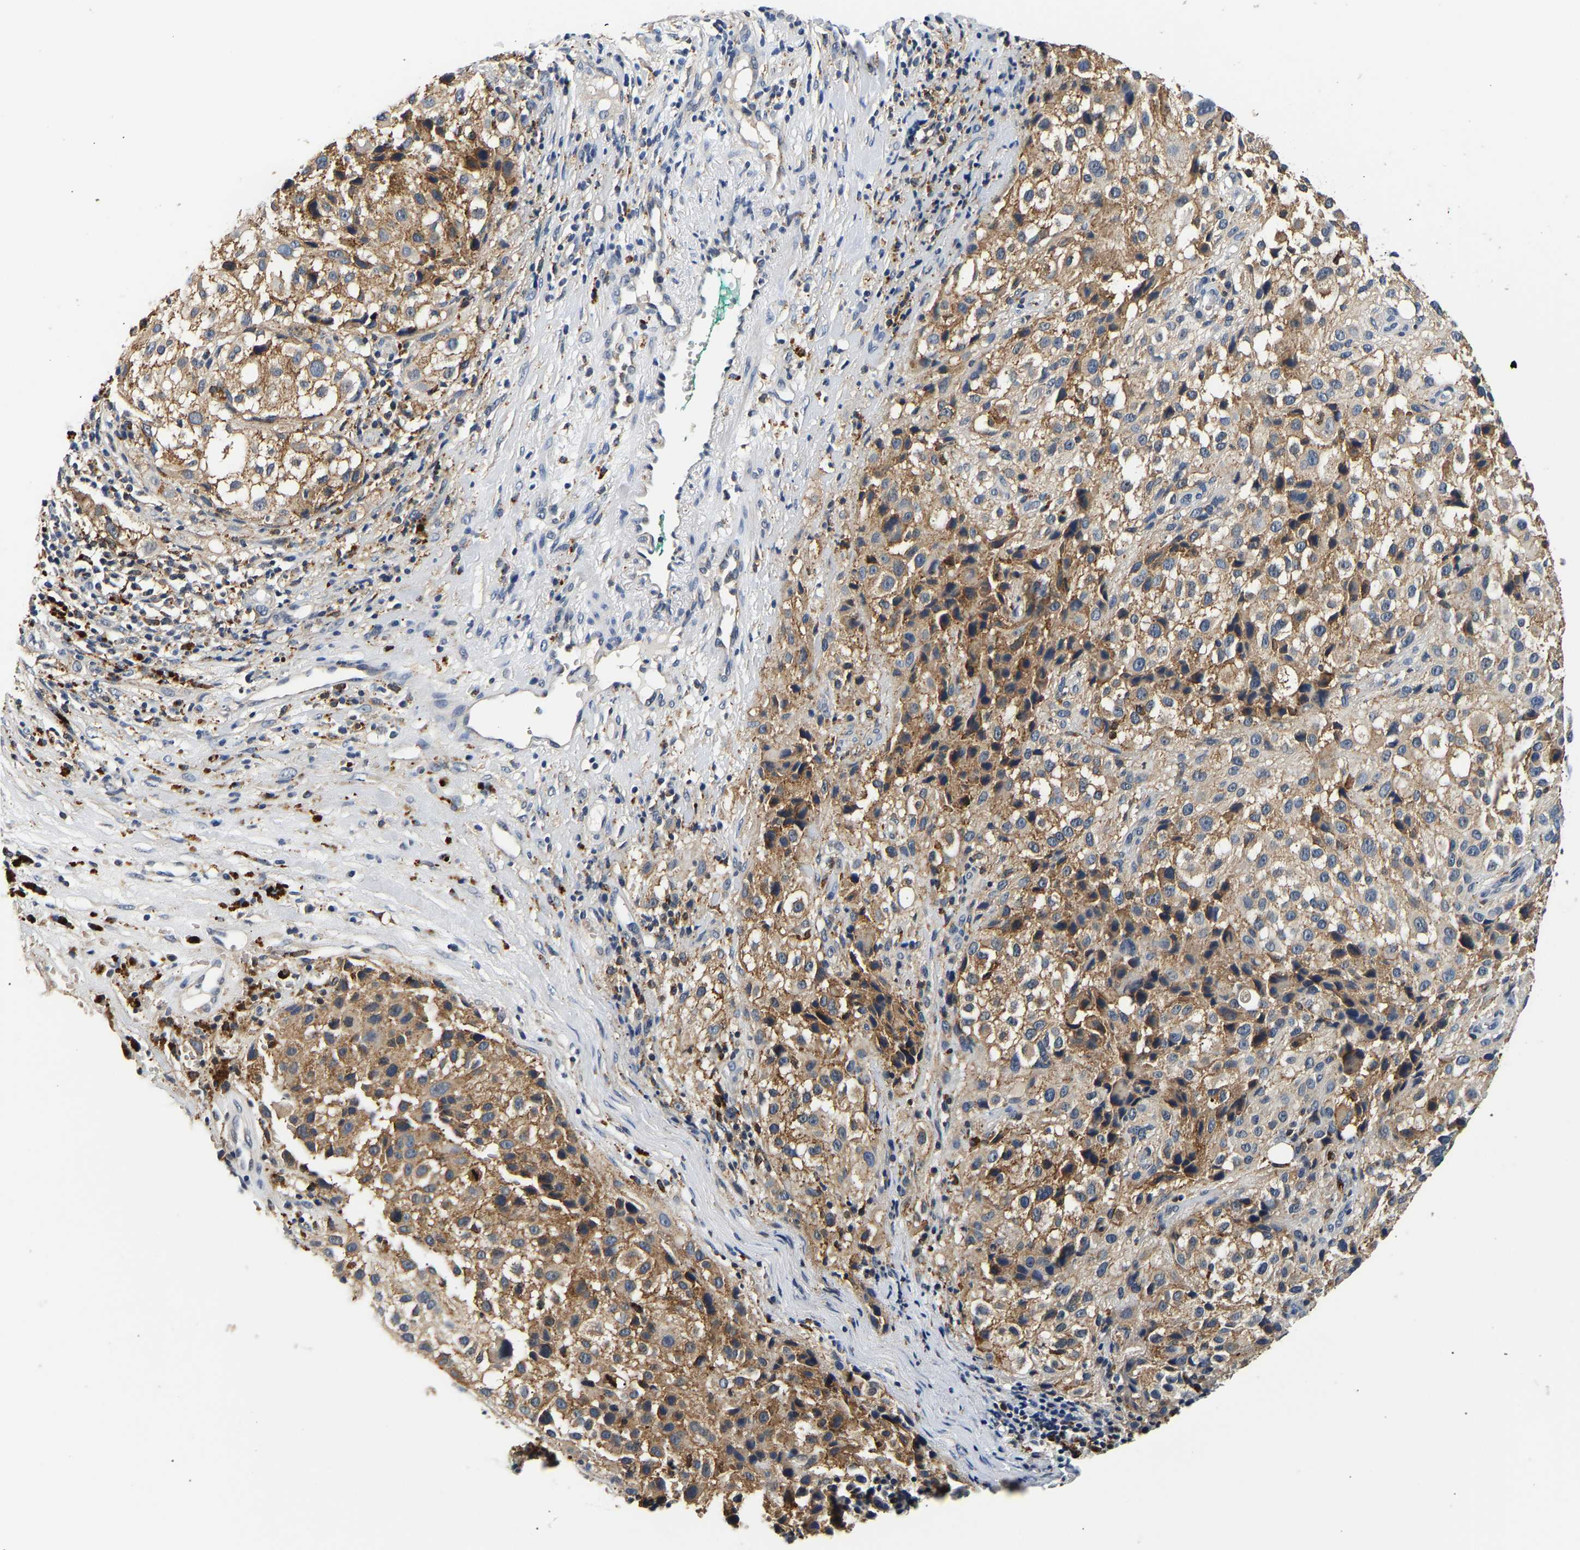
{"staining": {"intensity": "moderate", "quantity": ">75%", "location": "cytoplasmic/membranous"}, "tissue": "melanoma", "cell_type": "Tumor cells", "image_type": "cancer", "snomed": [{"axis": "morphology", "description": "Necrosis, NOS"}, {"axis": "morphology", "description": "Malignant melanoma, NOS"}, {"axis": "topography", "description": "Skin"}], "caption": "Melanoma stained with a protein marker shows moderate staining in tumor cells.", "gene": "SMU1", "patient": {"sex": "female", "age": 87}}